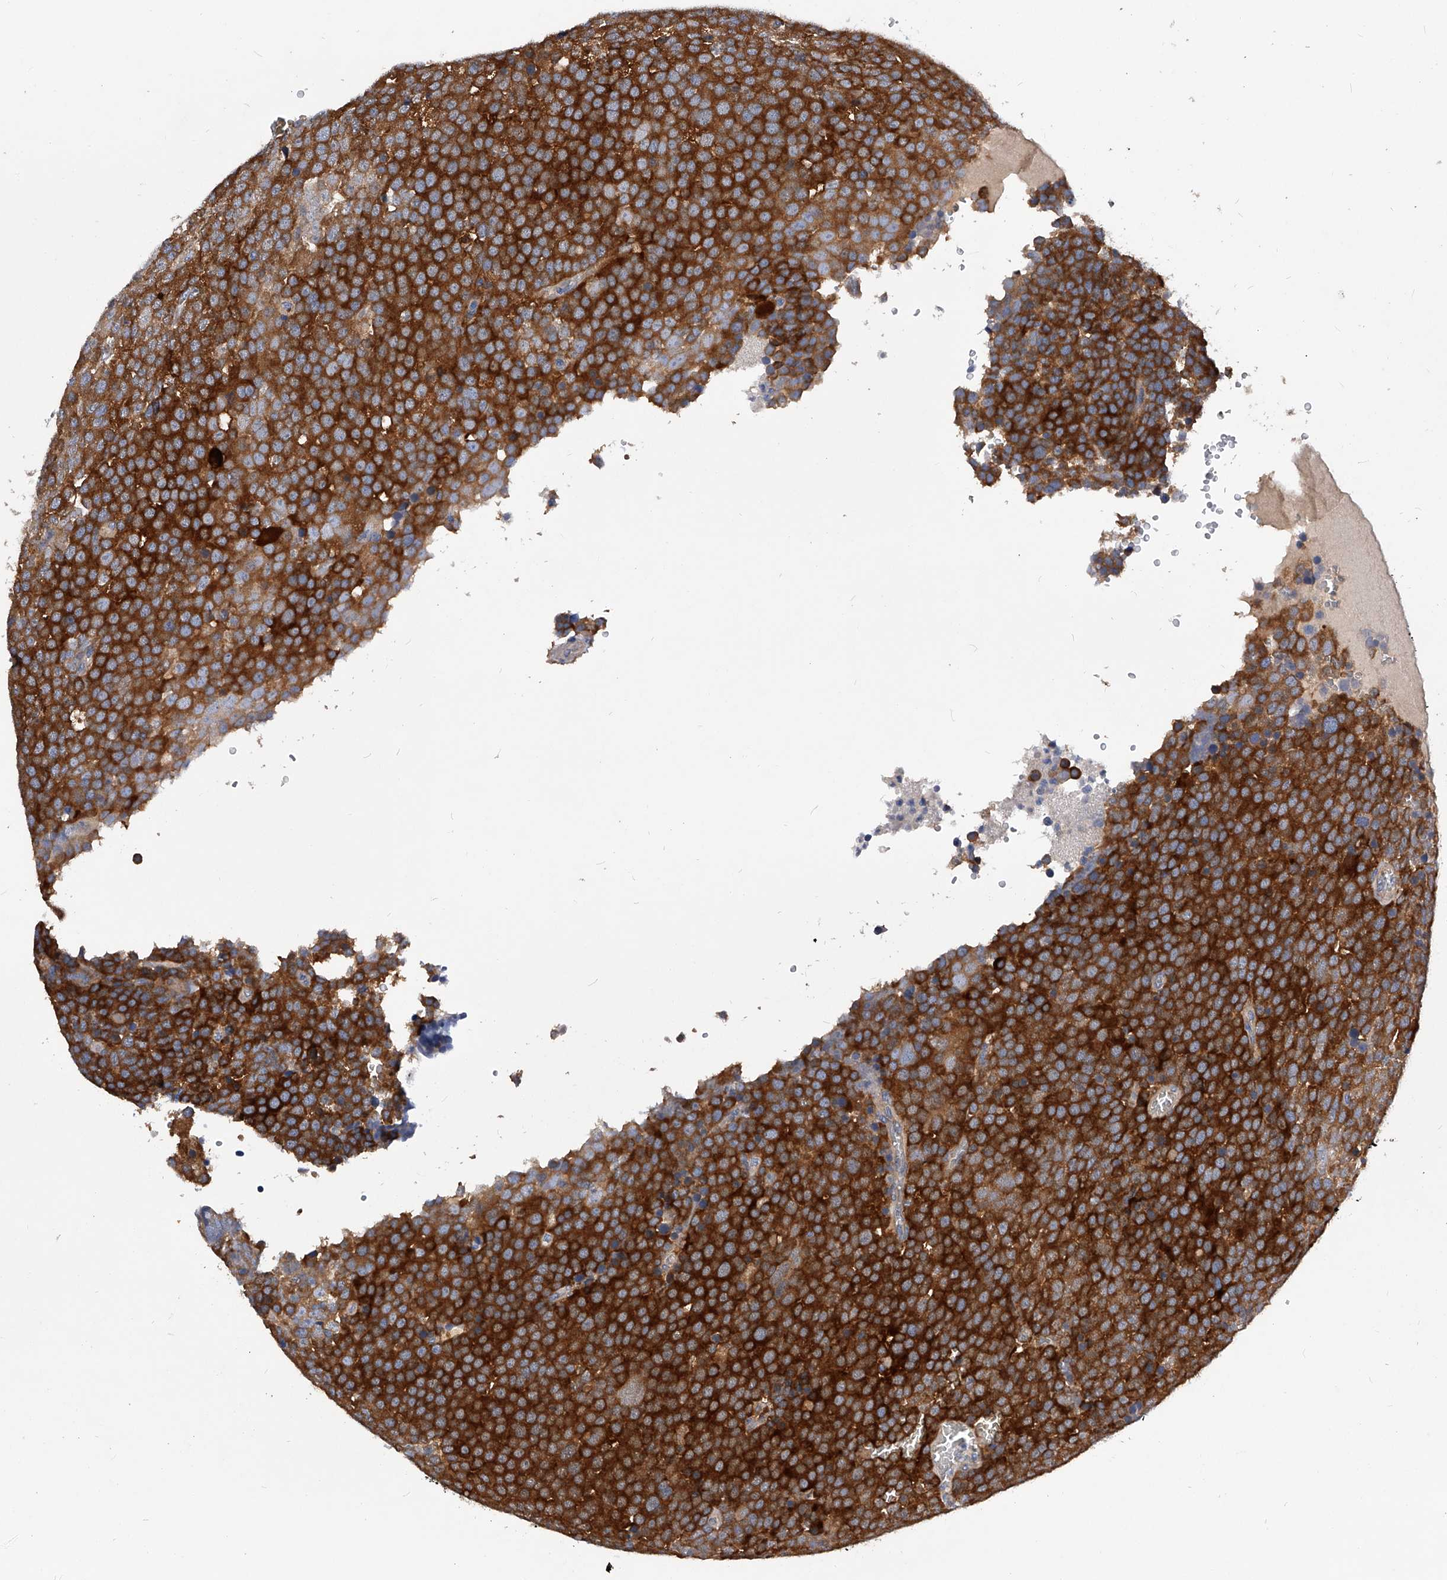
{"staining": {"intensity": "strong", "quantity": ">75%", "location": "cytoplasmic/membranous"}, "tissue": "testis cancer", "cell_type": "Tumor cells", "image_type": "cancer", "snomed": [{"axis": "morphology", "description": "Seminoma, NOS"}, {"axis": "topography", "description": "Testis"}], "caption": "Immunohistochemistry photomicrograph of neoplastic tissue: human seminoma (testis) stained using immunohistochemistry exhibits high levels of strong protein expression localized specifically in the cytoplasmic/membranous of tumor cells, appearing as a cytoplasmic/membranous brown color.", "gene": "PPP5C", "patient": {"sex": "male", "age": 71}}